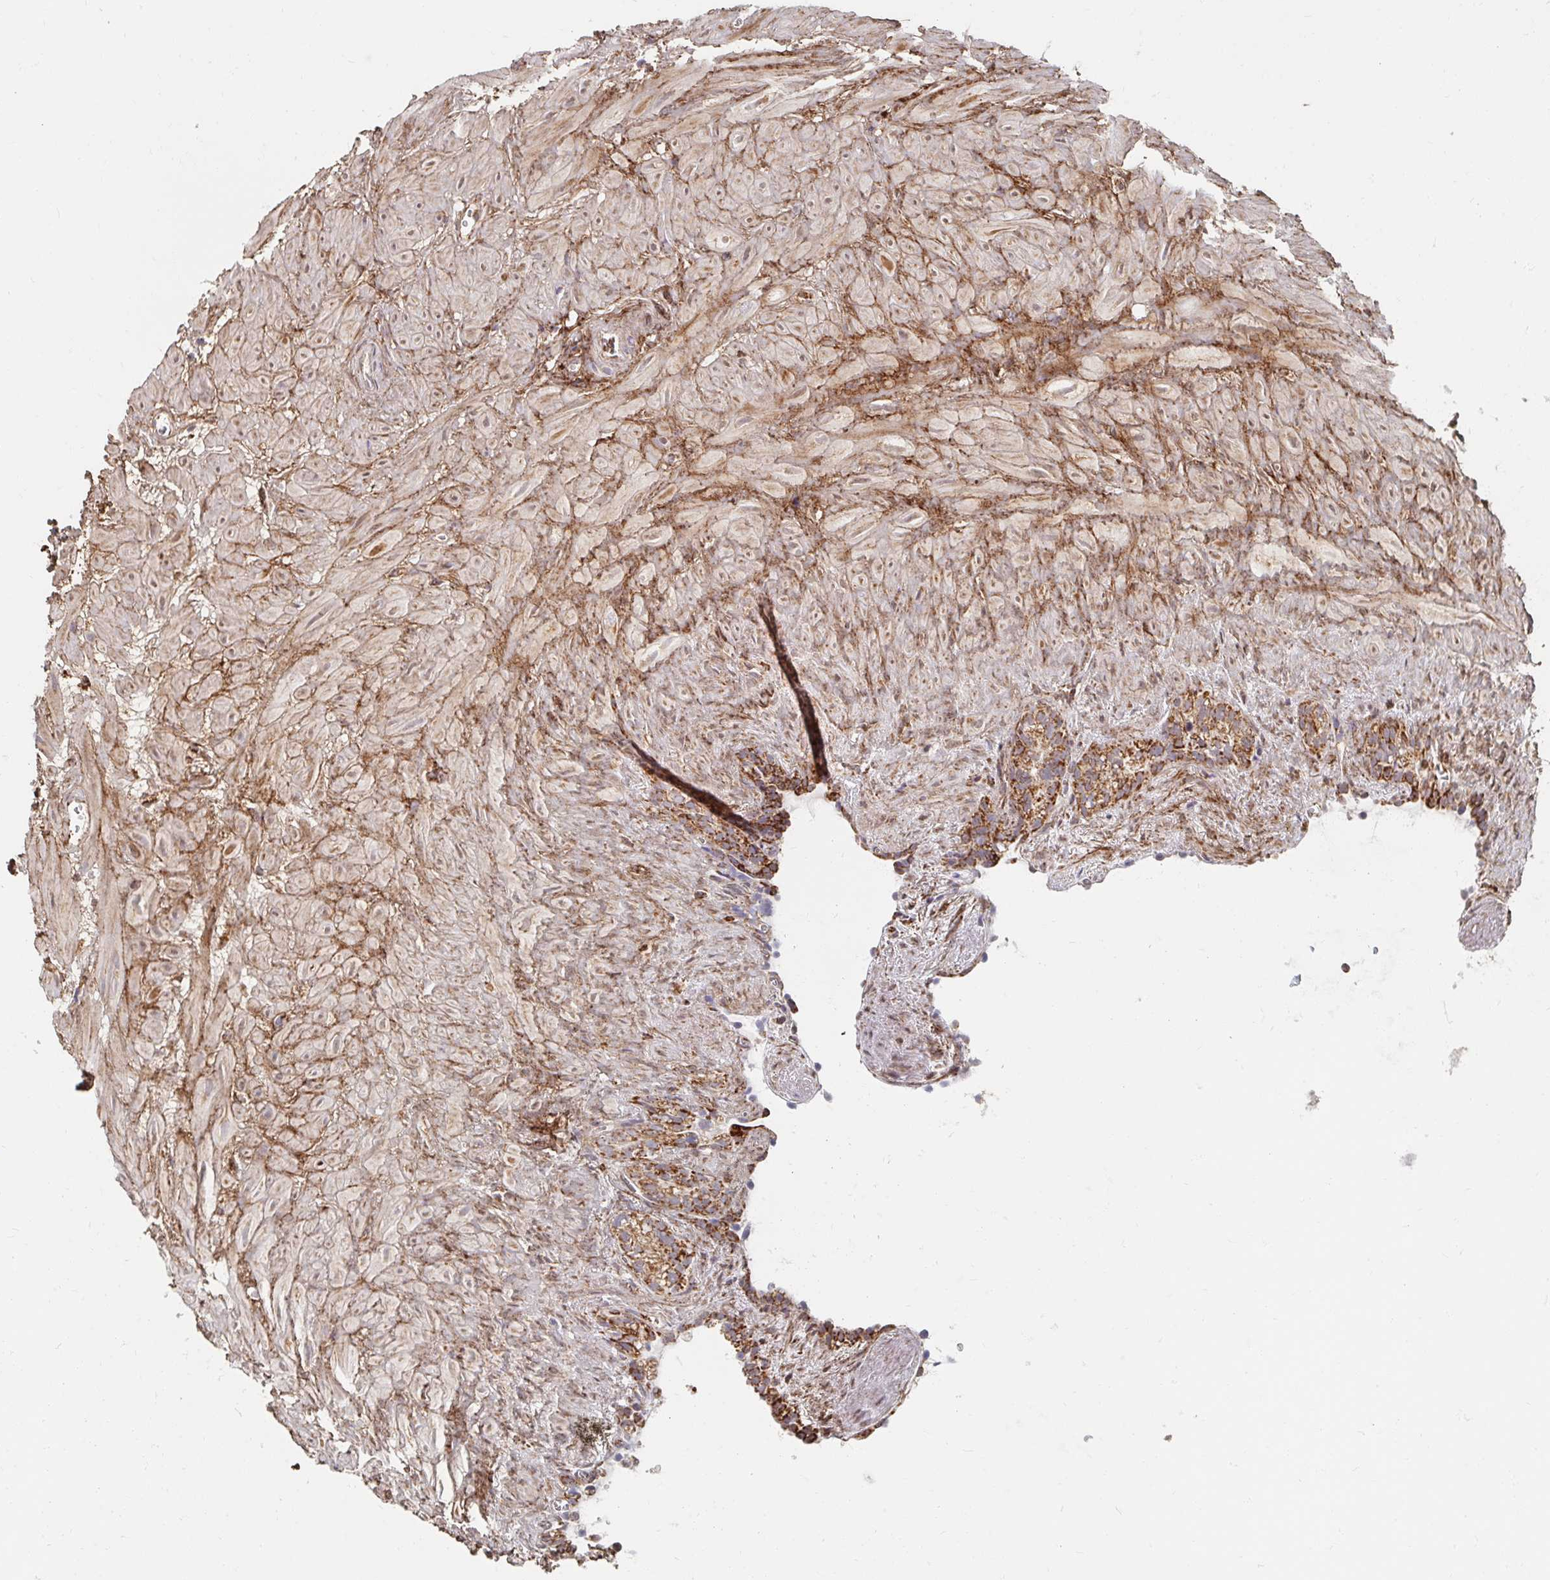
{"staining": {"intensity": "moderate", "quantity": "25%-75%", "location": "cytoplasmic/membranous"}, "tissue": "seminal vesicle", "cell_type": "Glandular cells", "image_type": "normal", "snomed": [{"axis": "morphology", "description": "Normal tissue, NOS"}, {"axis": "topography", "description": "Seminal veicle"}], "caption": "High-magnification brightfield microscopy of normal seminal vesicle stained with DAB (brown) and counterstained with hematoxylin (blue). glandular cells exhibit moderate cytoplasmic/membranous positivity is seen in about25%-75% of cells.", "gene": "MAVS", "patient": {"sex": "male", "age": 76}}